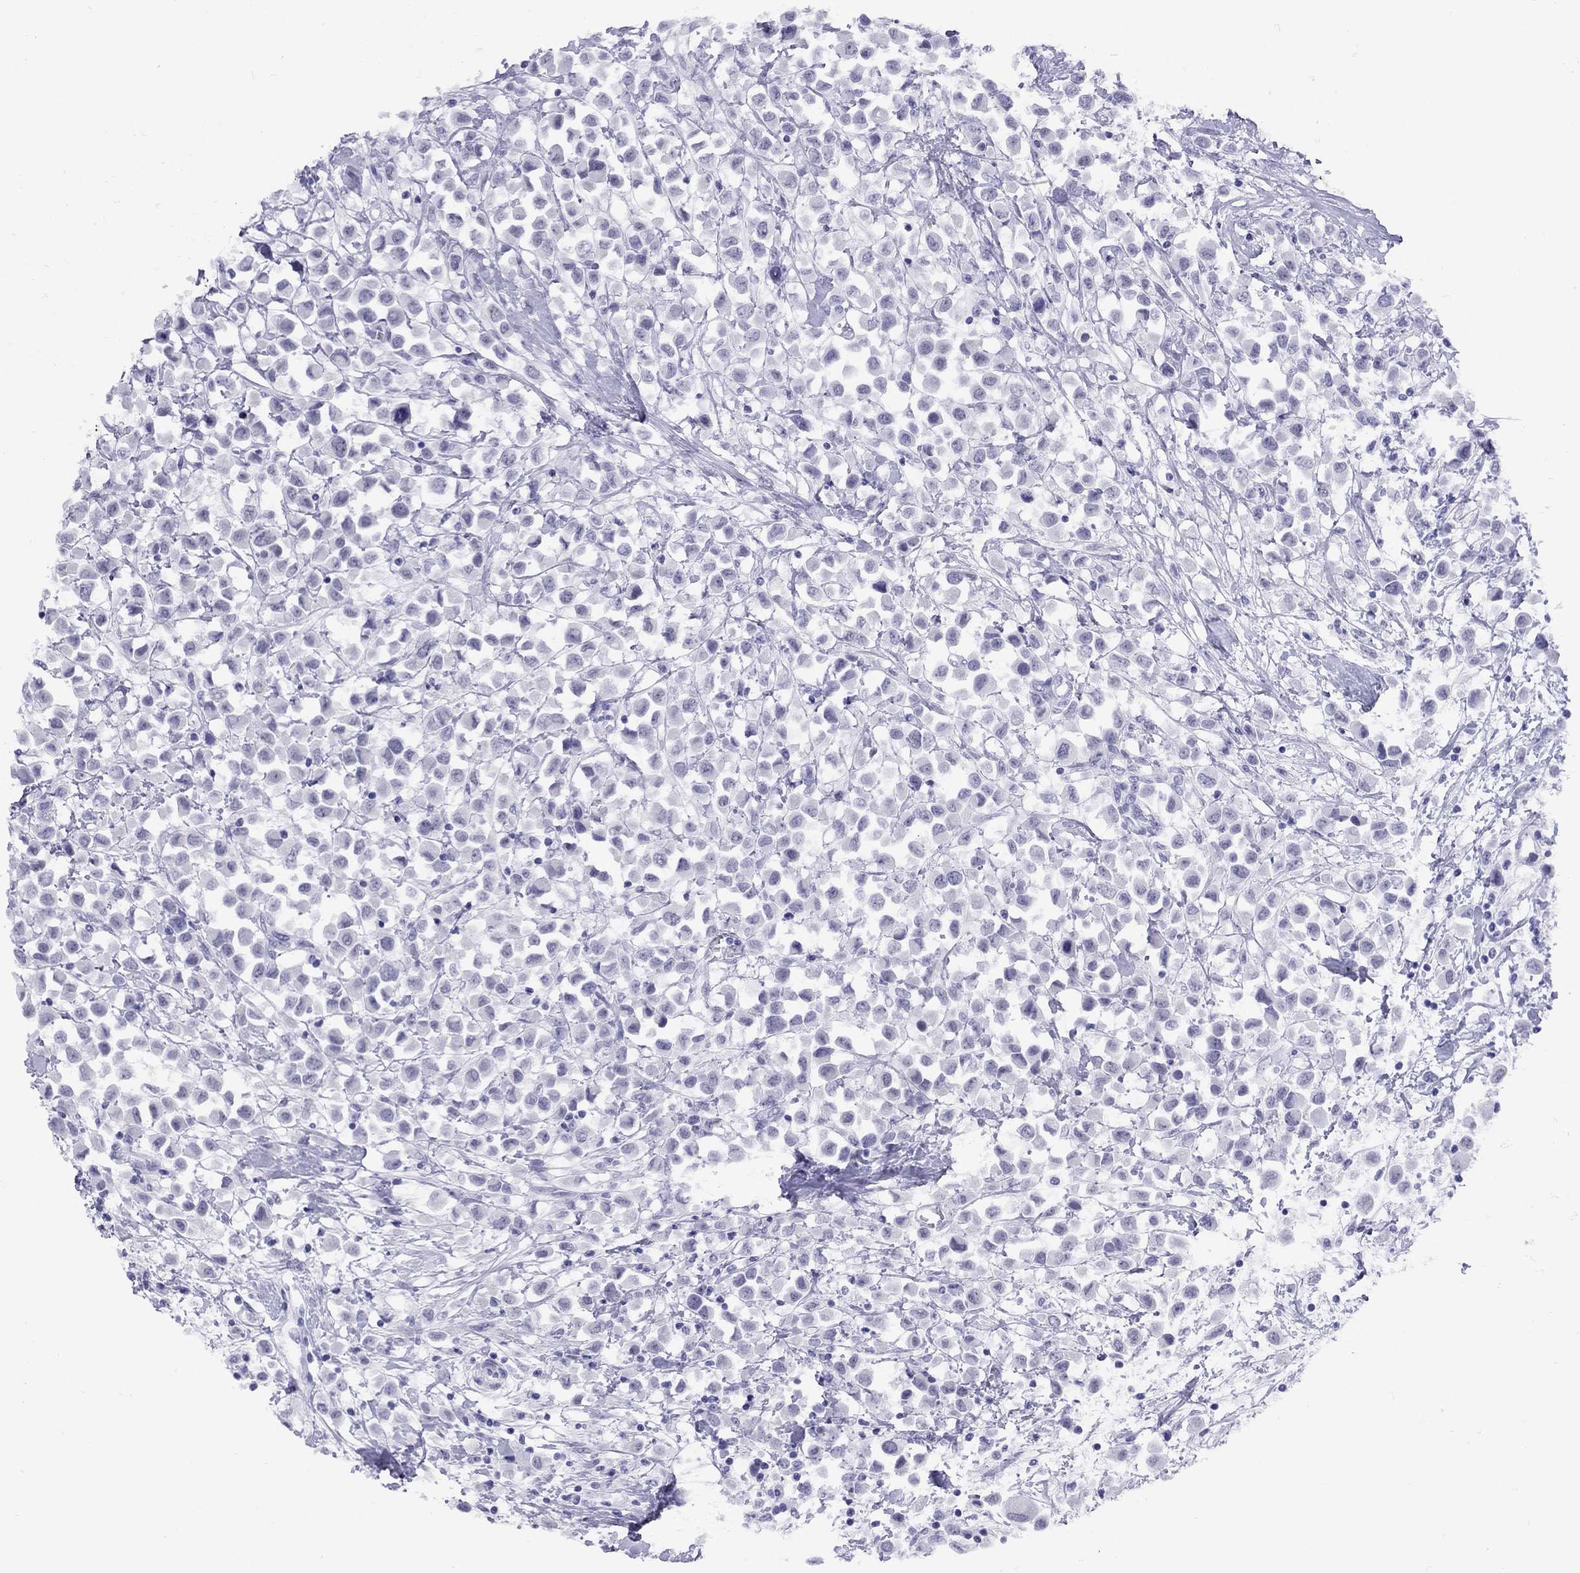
{"staining": {"intensity": "negative", "quantity": "none", "location": "none"}, "tissue": "breast cancer", "cell_type": "Tumor cells", "image_type": "cancer", "snomed": [{"axis": "morphology", "description": "Duct carcinoma"}, {"axis": "topography", "description": "Breast"}], "caption": "Tumor cells show no significant expression in breast cancer (infiltrating ductal carcinoma).", "gene": "LYAR", "patient": {"sex": "female", "age": 61}}